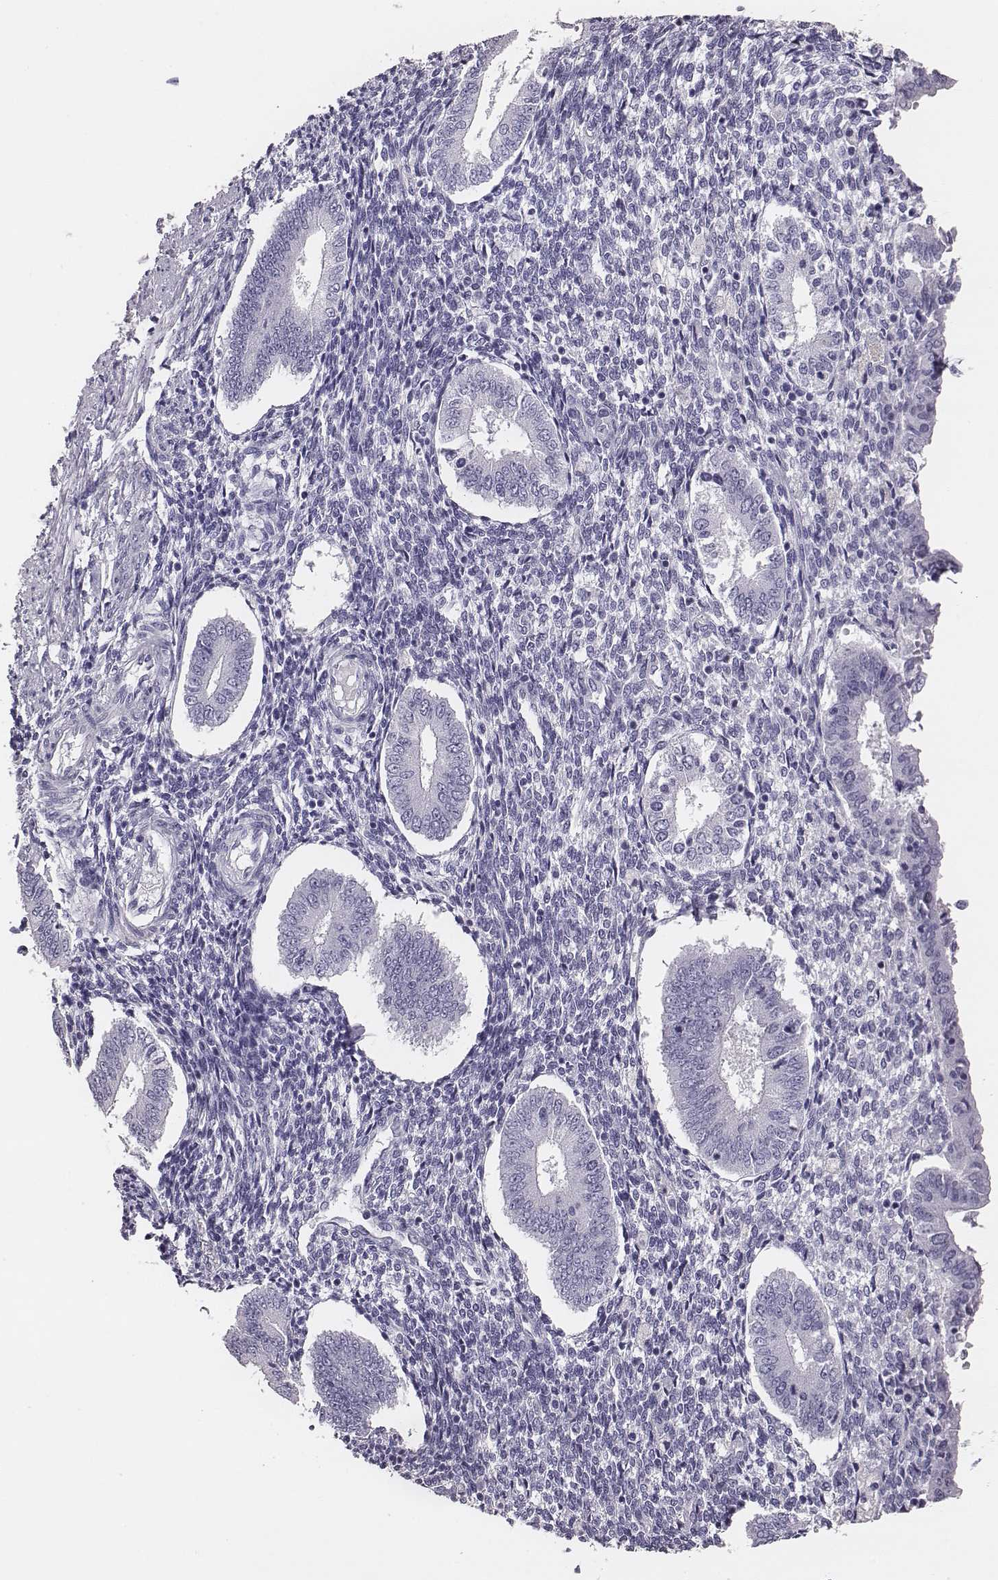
{"staining": {"intensity": "negative", "quantity": "none", "location": "none"}, "tissue": "endometrium", "cell_type": "Cells in endometrial stroma", "image_type": "normal", "snomed": [{"axis": "morphology", "description": "Normal tissue, NOS"}, {"axis": "topography", "description": "Endometrium"}], "caption": "The immunohistochemistry histopathology image has no significant staining in cells in endometrial stroma of endometrium.", "gene": "ACOD1", "patient": {"sex": "female", "age": 40}}